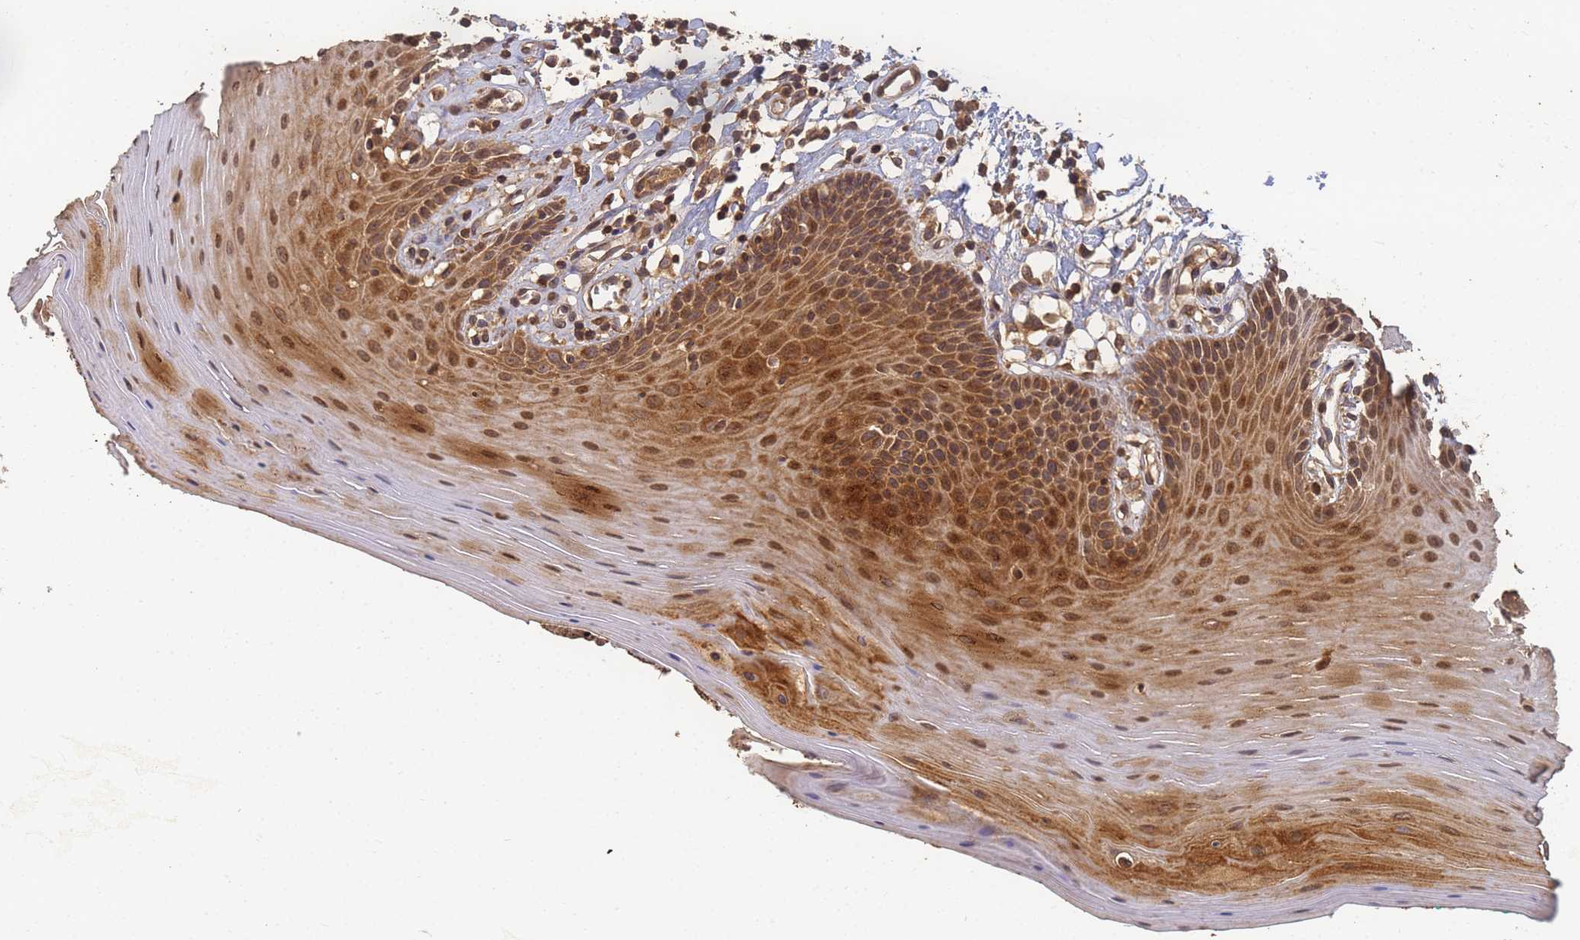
{"staining": {"intensity": "moderate", "quantity": ">75%", "location": "cytoplasmic/membranous,nuclear"}, "tissue": "oral mucosa", "cell_type": "Squamous epithelial cells", "image_type": "normal", "snomed": [{"axis": "morphology", "description": "Normal tissue, NOS"}, {"axis": "topography", "description": "Skeletal muscle"}, {"axis": "topography", "description": "Oral tissue"}], "caption": "IHC micrograph of unremarkable oral mucosa: human oral mucosa stained using immunohistochemistry exhibits medium levels of moderate protein expression localized specifically in the cytoplasmic/membranous,nuclear of squamous epithelial cells, appearing as a cytoplasmic/membranous,nuclear brown color.", "gene": "ALKBH1", "patient": {"sex": "male", "age": 58}}